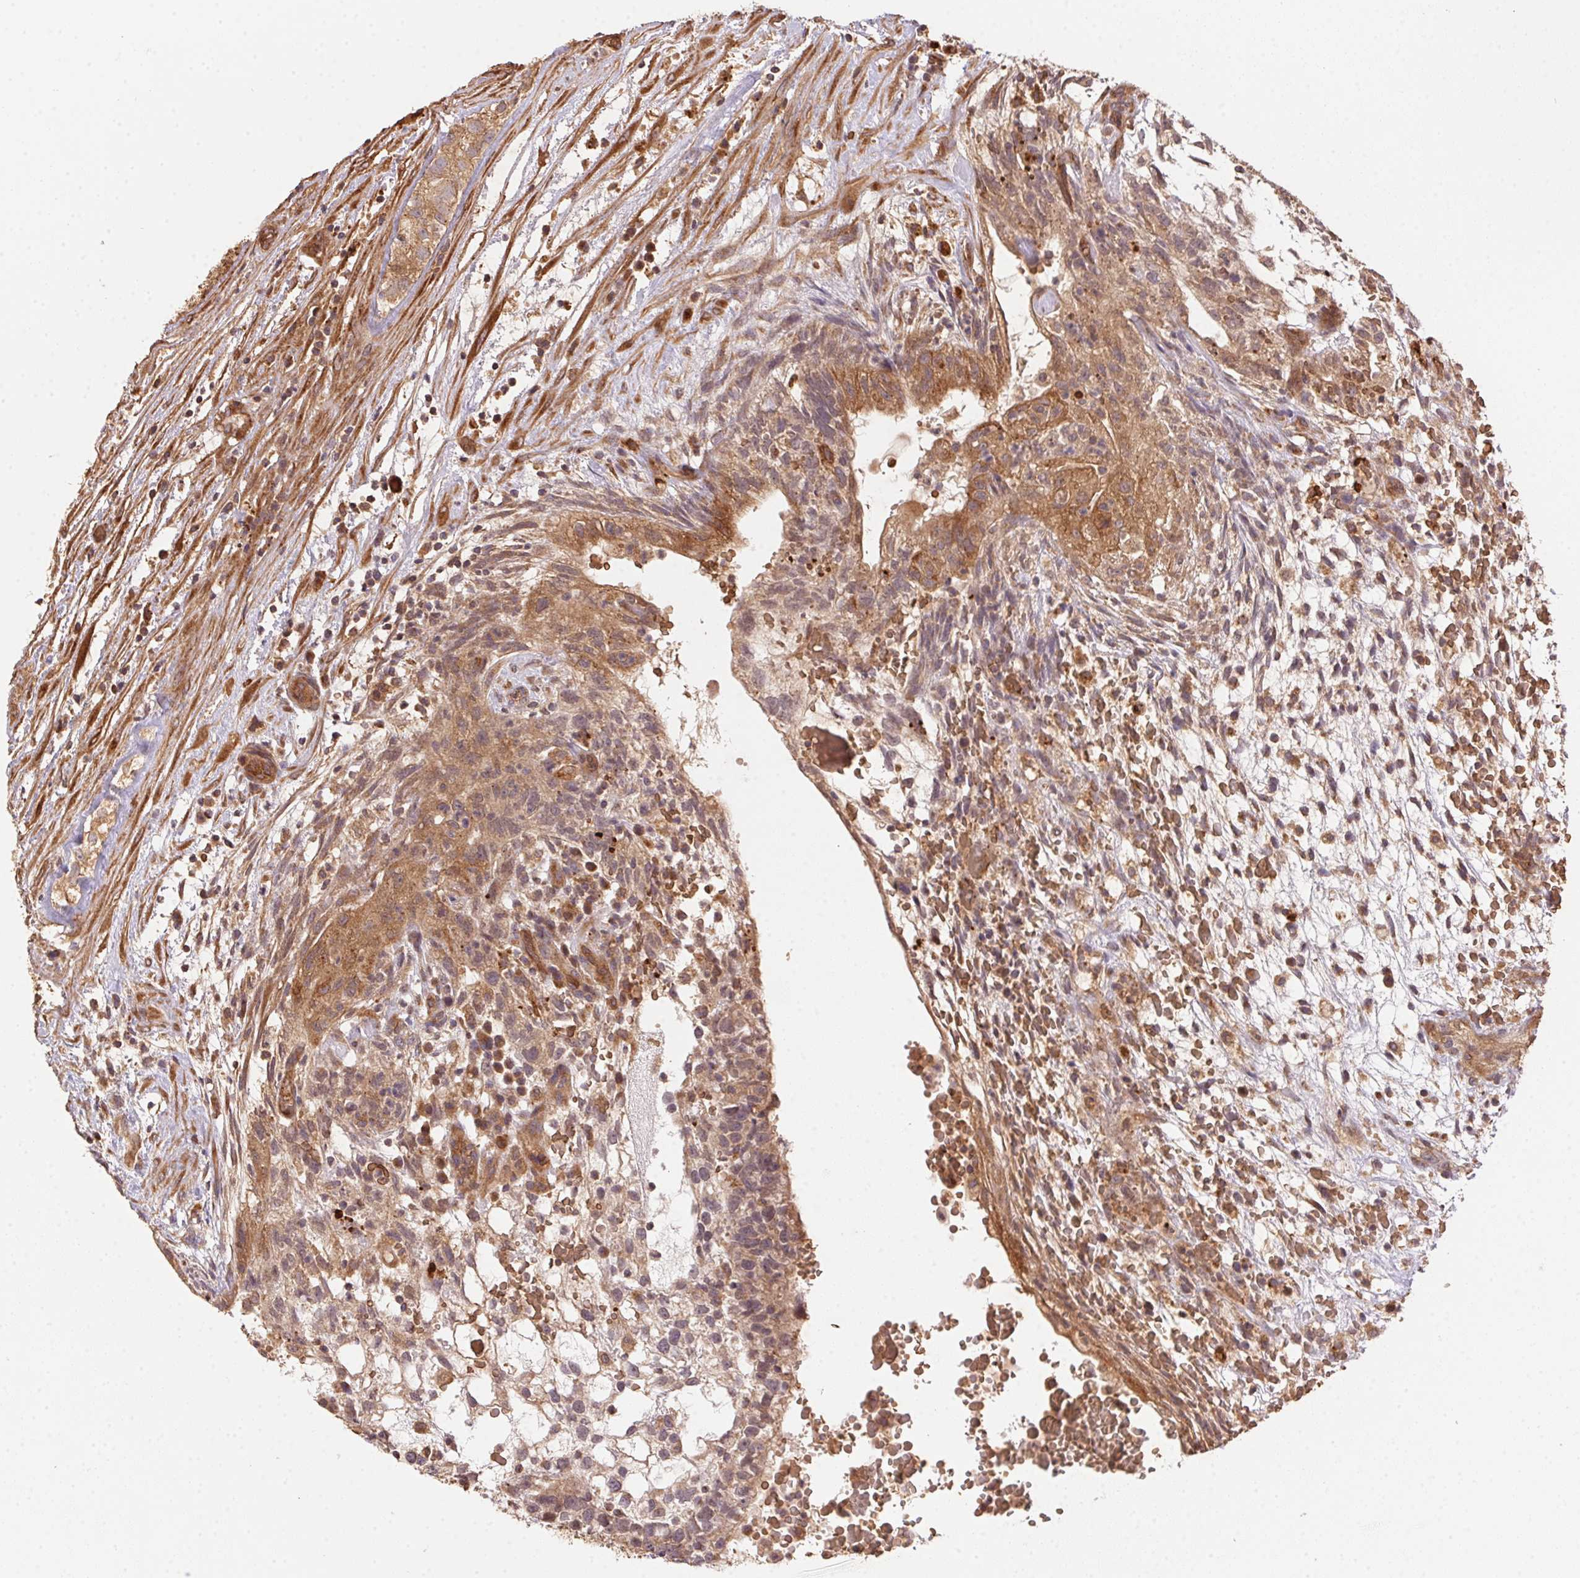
{"staining": {"intensity": "moderate", "quantity": ">75%", "location": "cytoplasmic/membranous"}, "tissue": "testis cancer", "cell_type": "Tumor cells", "image_type": "cancer", "snomed": [{"axis": "morphology", "description": "Normal tissue, NOS"}, {"axis": "morphology", "description": "Carcinoma, Embryonal, NOS"}, {"axis": "topography", "description": "Testis"}], "caption": "Testis embryonal carcinoma was stained to show a protein in brown. There is medium levels of moderate cytoplasmic/membranous positivity in about >75% of tumor cells.", "gene": "USE1", "patient": {"sex": "male", "age": 32}}